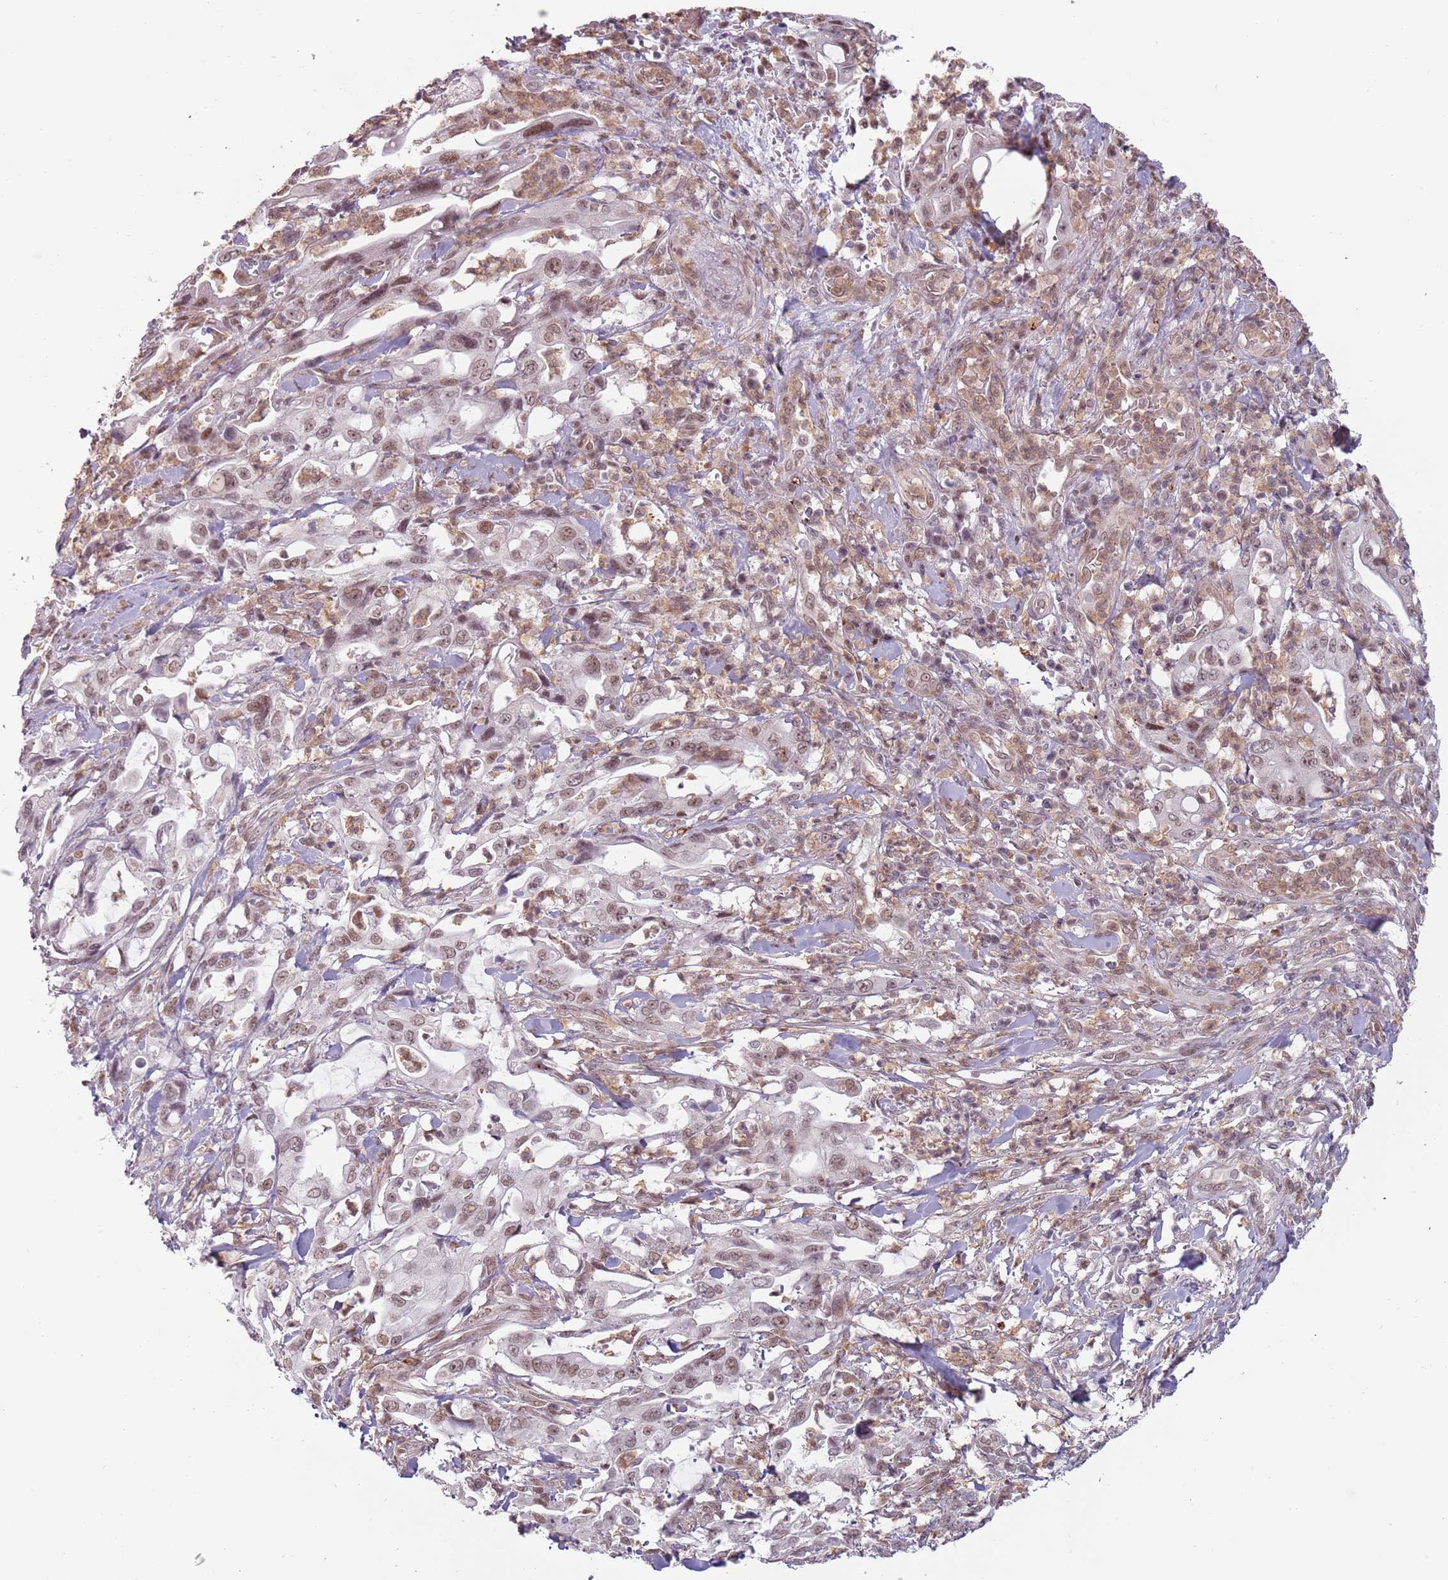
{"staining": {"intensity": "moderate", "quantity": ">75%", "location": "nuclear"}, "tissue": "pancreatic cancer", "cell_type": "Tumor cells", "image_type": "cancer", "snomed": [{"axis": "morphology", "description": "Adenocarcinoma, NOS"}, {"axis": "topography", "description": "Pancreas"}], "caption": "DAB (3,3'-diaminobenzidine) immunohistochemical staining of pancreatic adenocarcinoma demonstrates moderate nuclear protein expression in about >75% of tumor cells. (Stains: DAB (3,3'-diaminobenzidine) in brown, nuclei in blue, Microscopy: brightfield microscopy at high magnification).", "gene": "REXO4", "patient": {"sex": "female", "age": 61}}